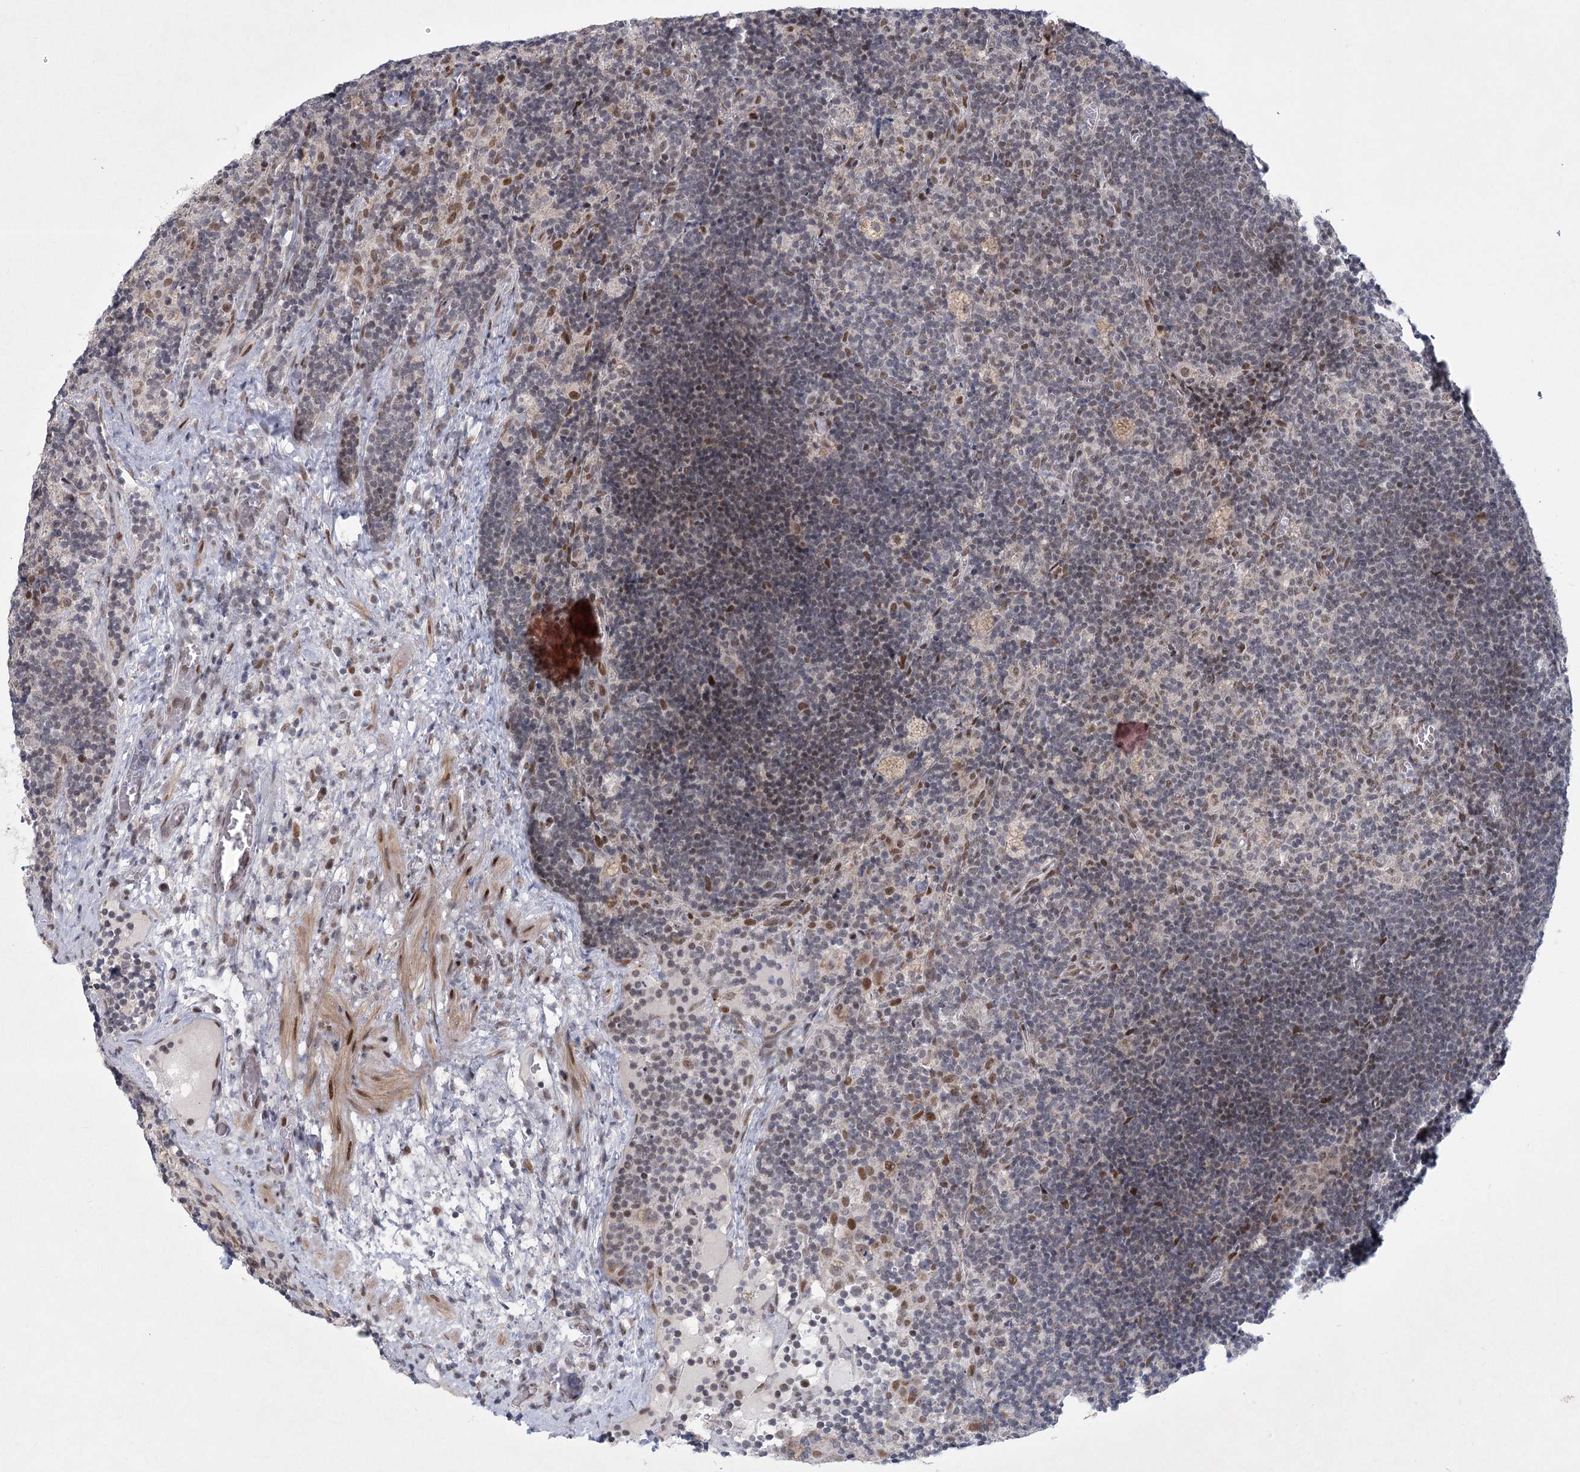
{"staining": {"intensity": "weak", "quantity": "<25%", "location": "nuclear"}, "tissue": "lymph node", "cell_type": "Germinal center cells", "image_type": "normal", "snomed": [{"axis": "morphology", "description": "Normal tissue, NOS"}, {"axis": "topography", "description": "Lymph node"}], "caption": "An IHC photomicrograph of unremarkable lymph node is shown. There is no staining in germinal center cells of lymph node. (DAB (3,3'-diaminobenzidine) IHC with hematoxylin counter stain).", "gene": "CIB4", "patient": {"sex": "male", "age": 69}}